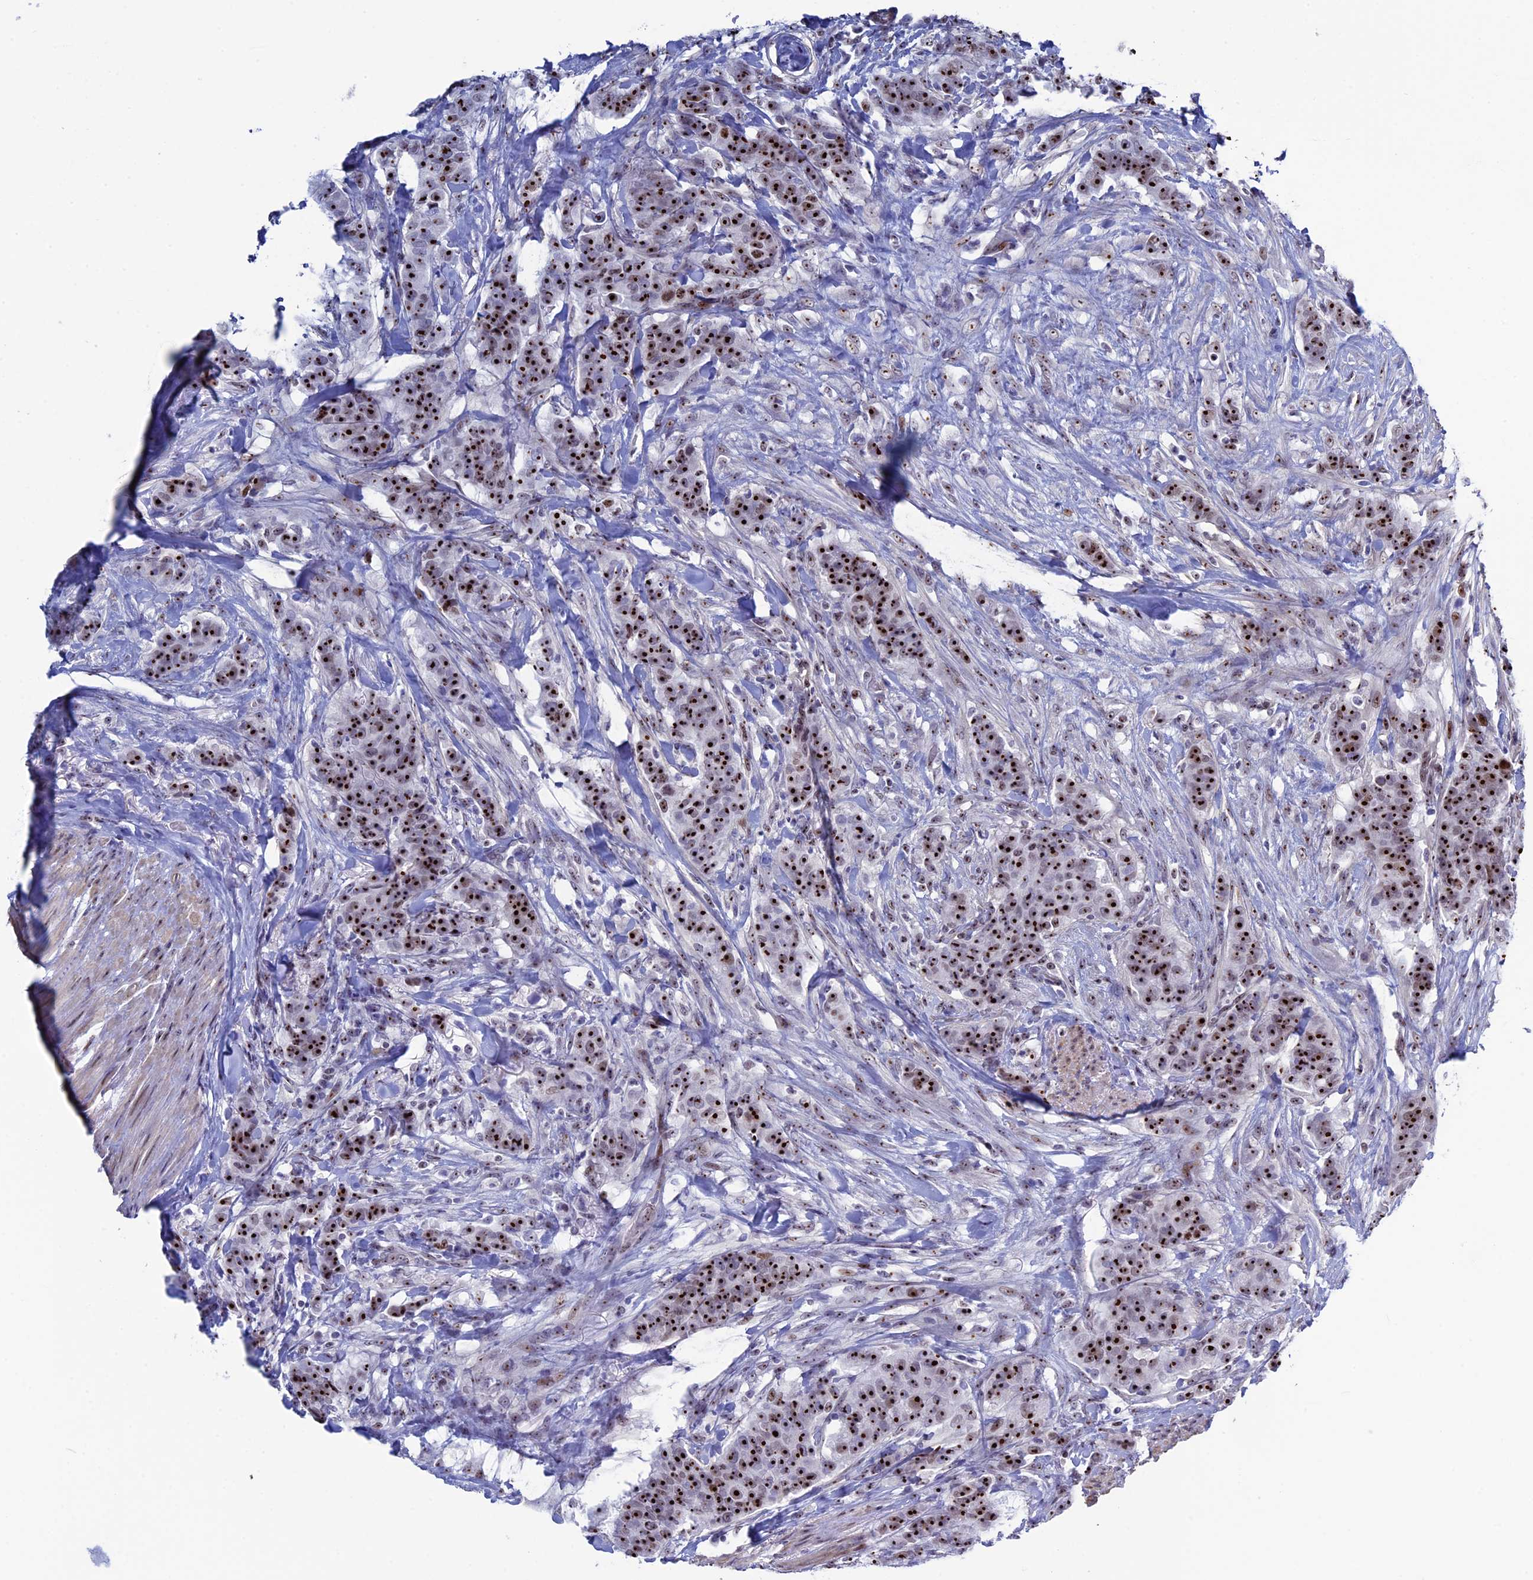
{"staining": {"intensity": "strong", "quantity": ">75%", "location": "nuclear"}, "tissue": "breast cancer", "cell_type": "Tumor cells", "image_type": "cancer", "snomed": [{"axis": "morphology", "description": "Duct carcinoma"}, {"axis": "topography", "description": "Breast"}], "caption": "Immunohistochemistry (IHC) image of neoplastic tissue: human breast intraductal carcinoma stained using immunohistochemistry (IHC) shows high levels of strong protein expression localized specifically in the nuclear of tumor cells, appearing as a nuclear brown color.", "gene": "CCDC86", "patient": {"sex": "female", "age": 40}}